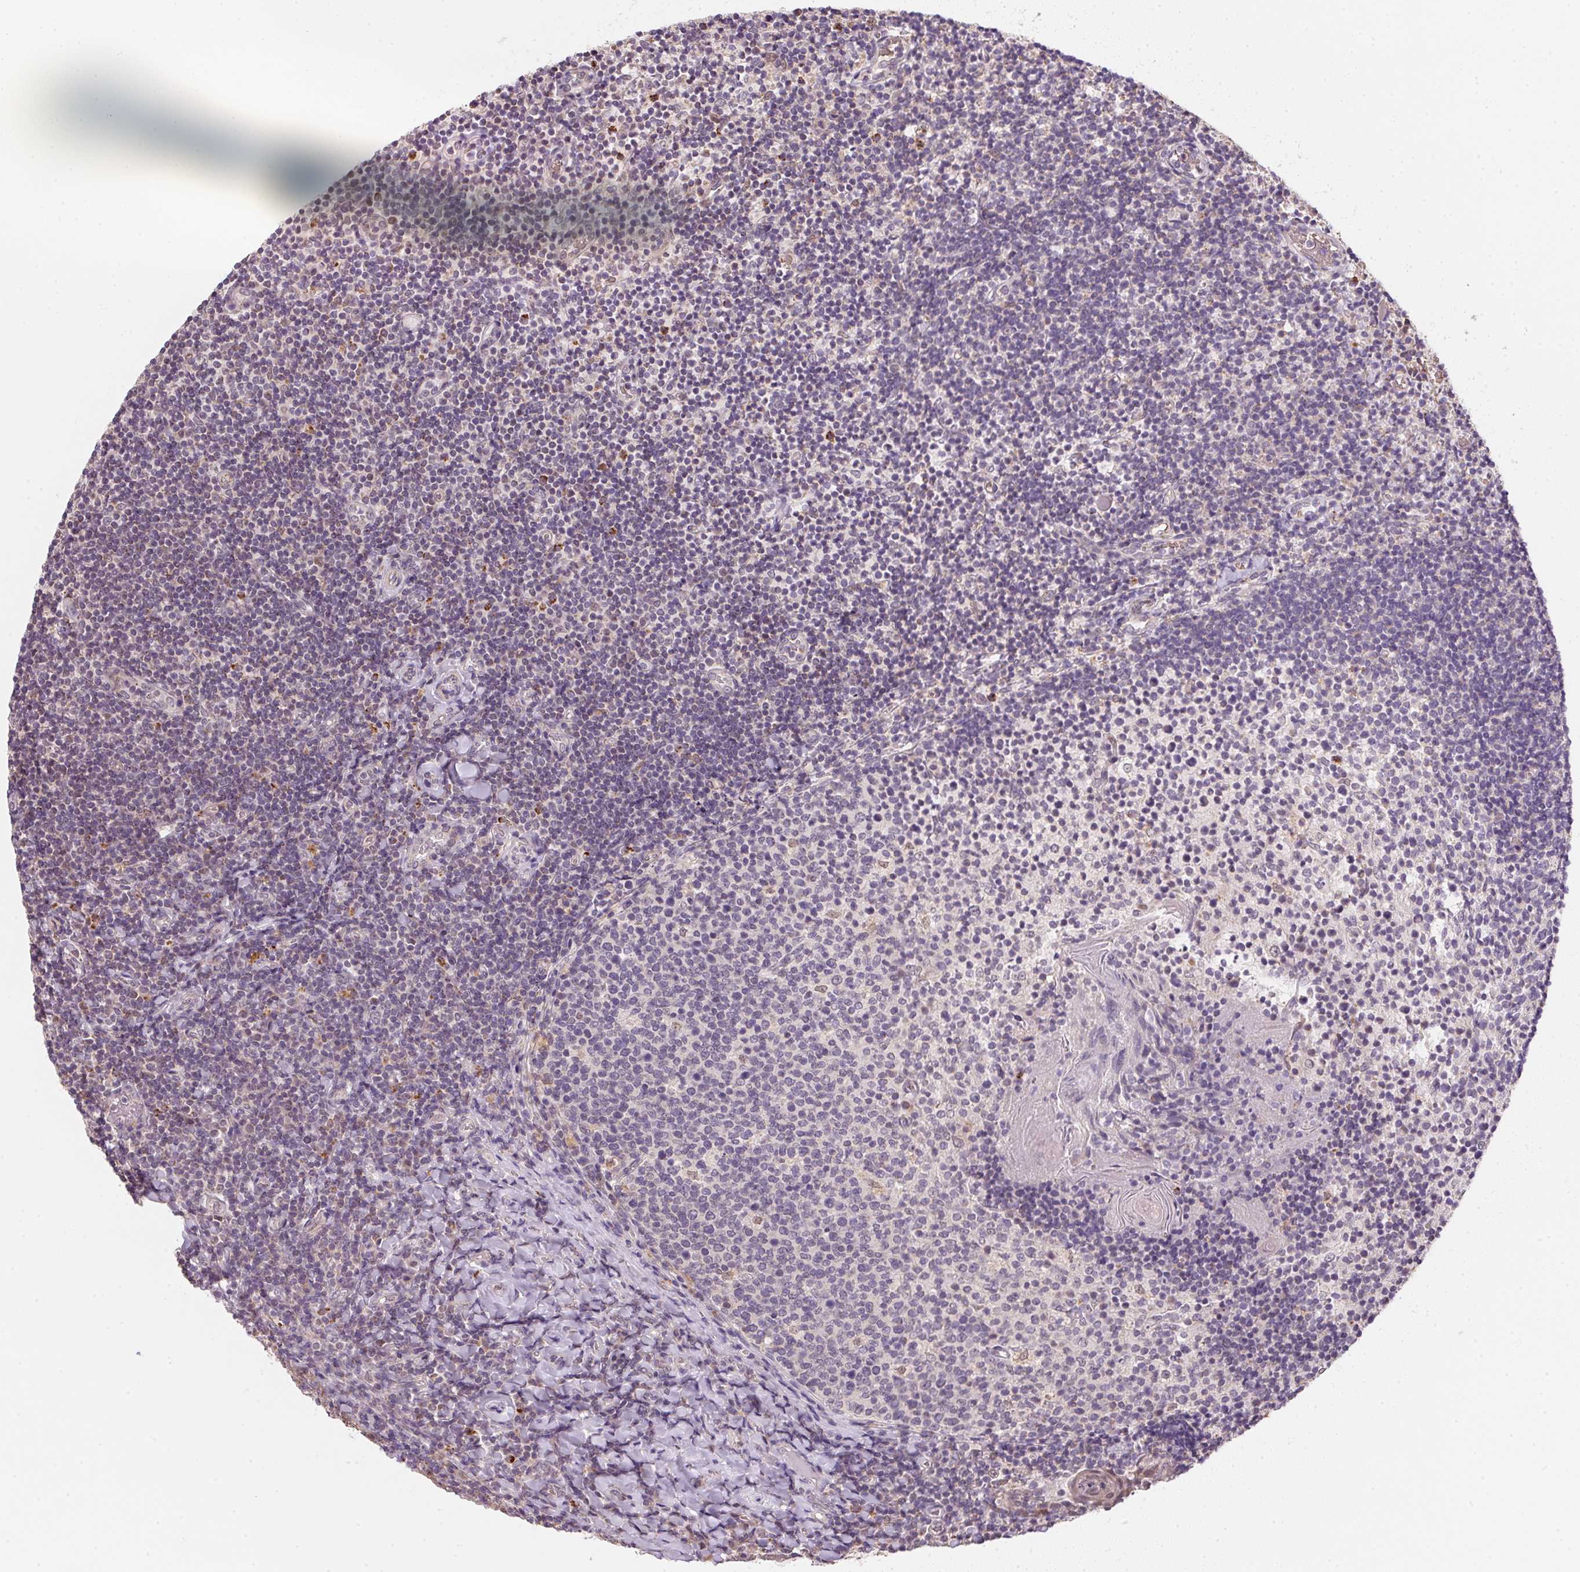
{"staining": {"intensity": "negative", "quantity": "none", "location": "none"}, "tissue": "tonsil", "cell_type": "Germinal center cells", "image_type": "normal", "snomed": [{"axis": "morphology", "description": "Normal tissue, NOS"}, {"axis": "topography", "description": "Tonsil"}], "caption": "Immunohistochemistry (IHC) micrograph of benign tonsil stained for a protein (brown), which displays no expression in germinal center cells.", "gene": "METTL13", "patient": {"sex": "female", "age": 10}}